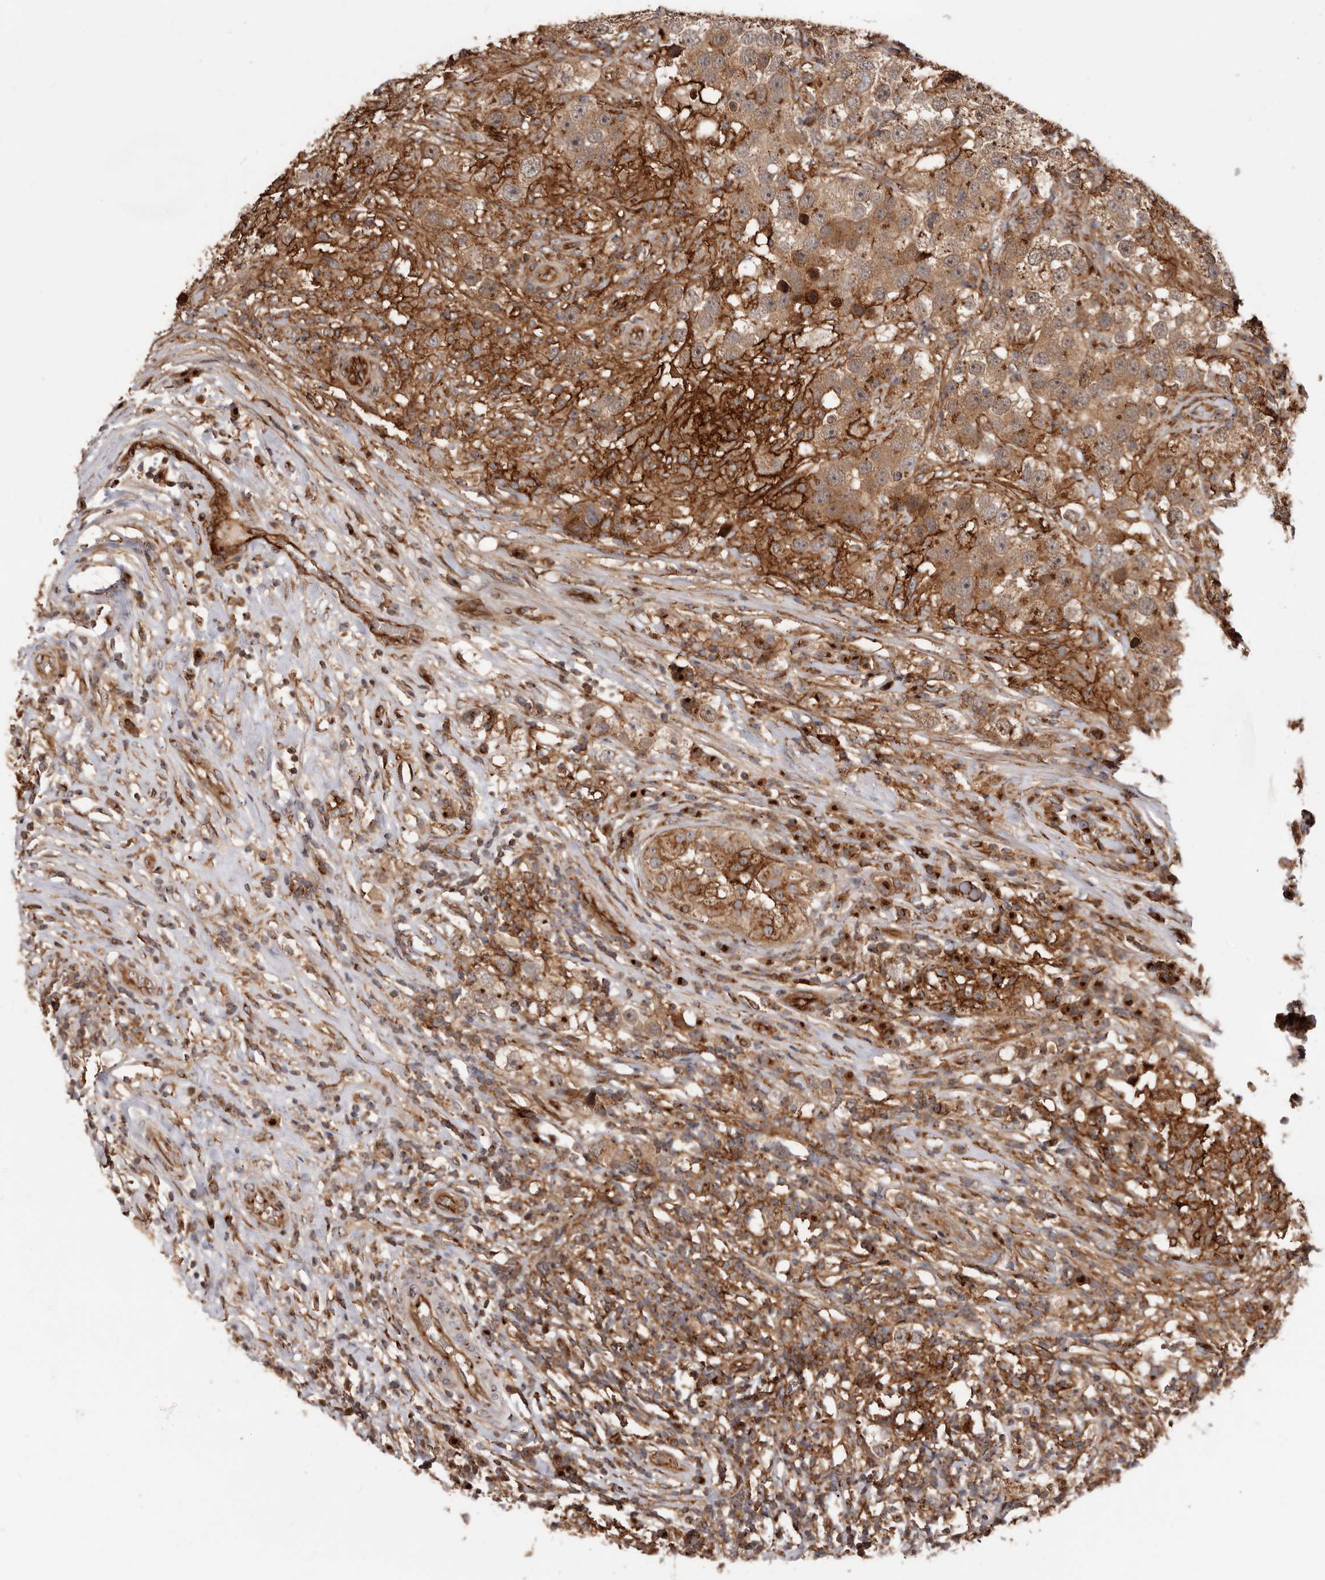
{"staining": {"intensity": "strong", "quantity": ">75%", "location": "cytoplasmic/membranous,nuclear"}, "tissue": "testis cancer", "cell_type": "Tumor cells", "image_type": "cancer", "snomed": [{"axis": "morphology", "description": "Seminoma, NOS"}, {"axis": "topography", "description": "Testis"}], "caption": "Brown immunohistochemical staining in testis cancer exhibits strong cytoplasmic/membranous and nuclear positivity in approximately >75% of tumor cells.", "gene": "GPR27", "patient": {"sex": "male", "age": 49}}